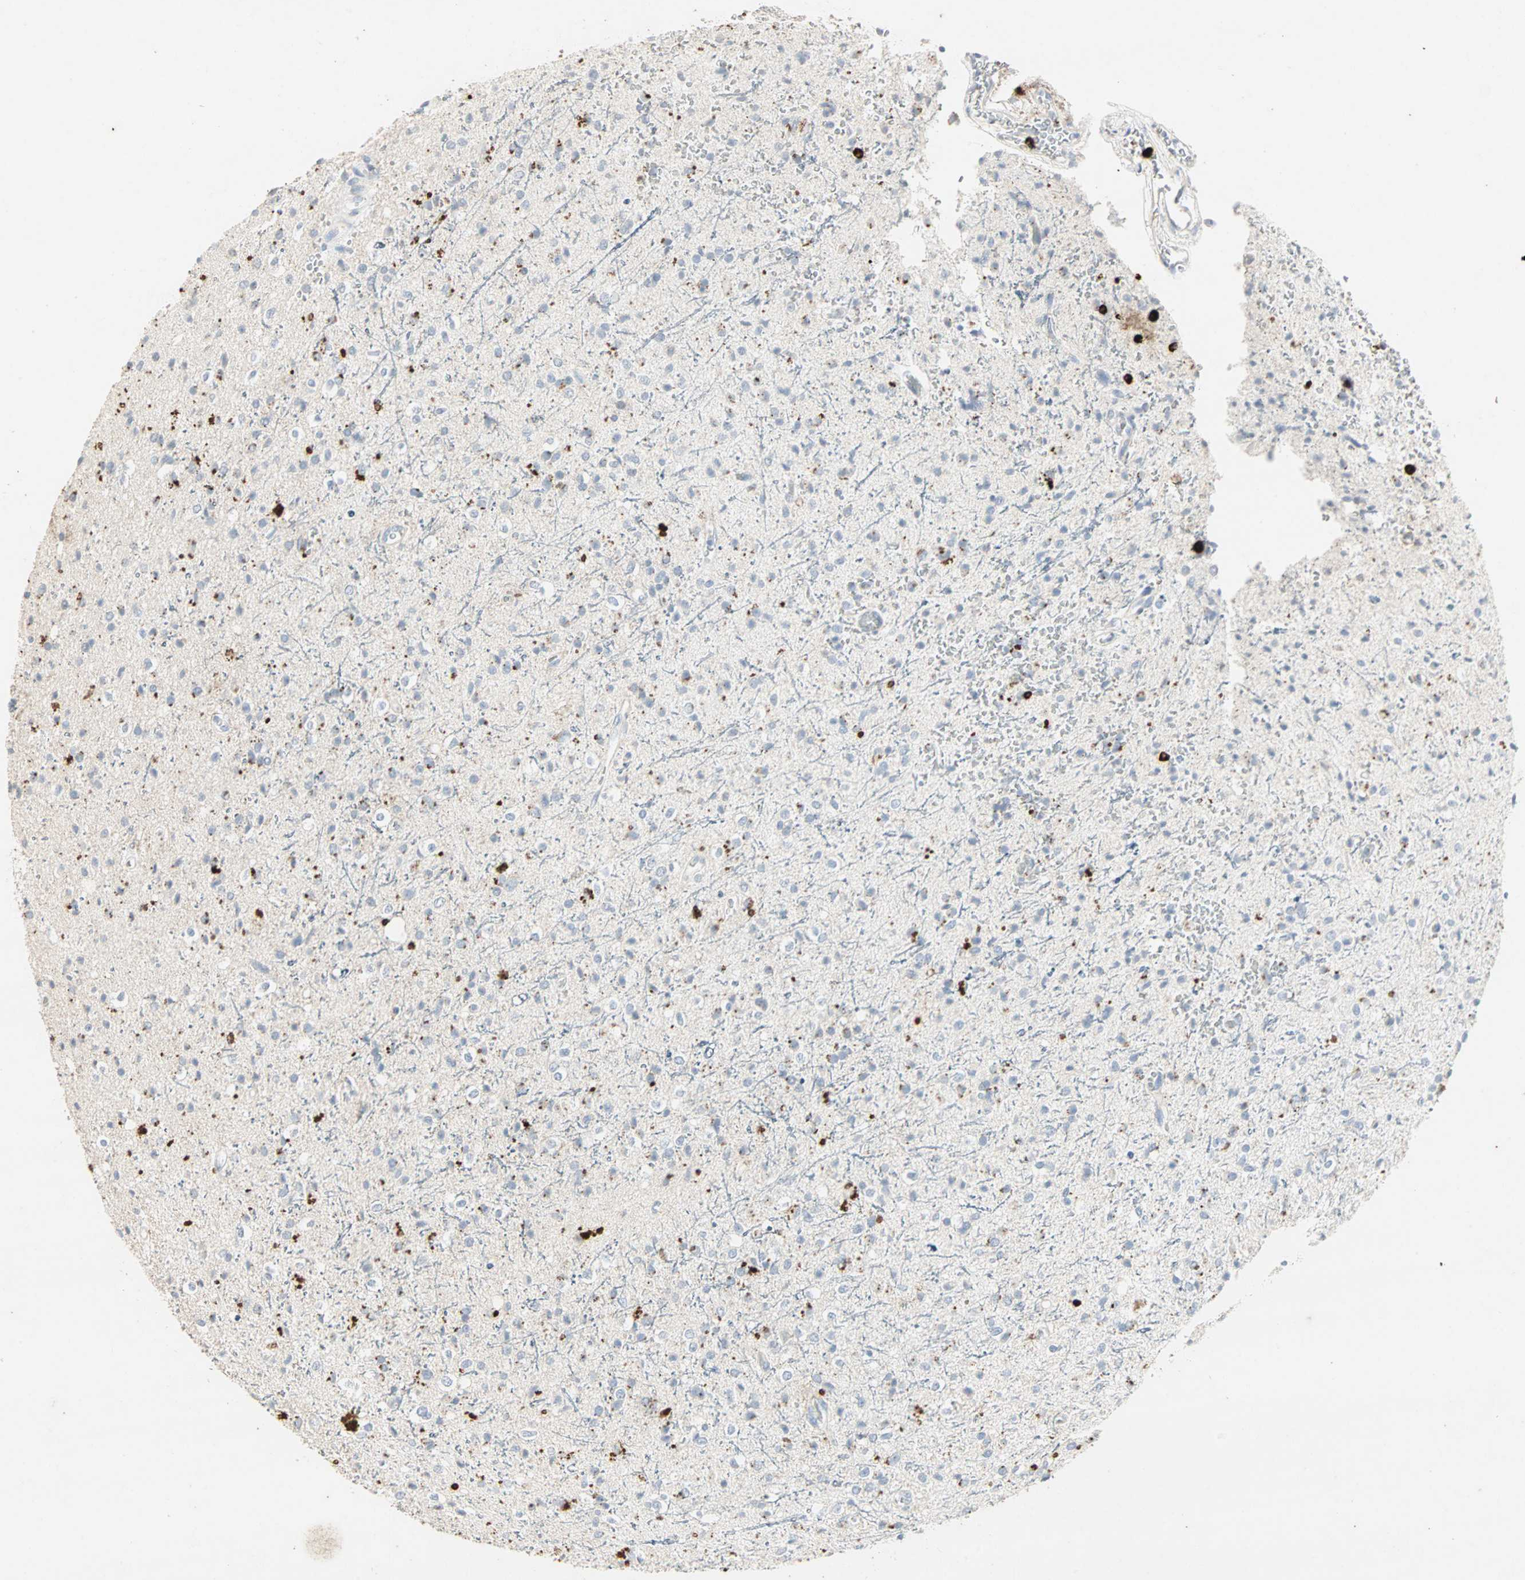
{"staining": {"intensity": "strong", "quantity": "<25%", "location": "cytoplasmic/membranous"}, "tissue": "glioma", "cell_type": "Tumor cells", "image_type": "cancer", "snomed": [{"axis": "morphology", "description": "Glioma, malignant, High grade"}, {"axis": "topography", "description": "Brain"}], "caption": "High-power microscopy captured an immunohistochemistry (IHC) histopathology image of glioma, revealing strong cytoplasmic/membranous staining in about <25% of tumor cells.", "gene": "CEACAM6", "patient": {"sex": "male", "age": 47}}